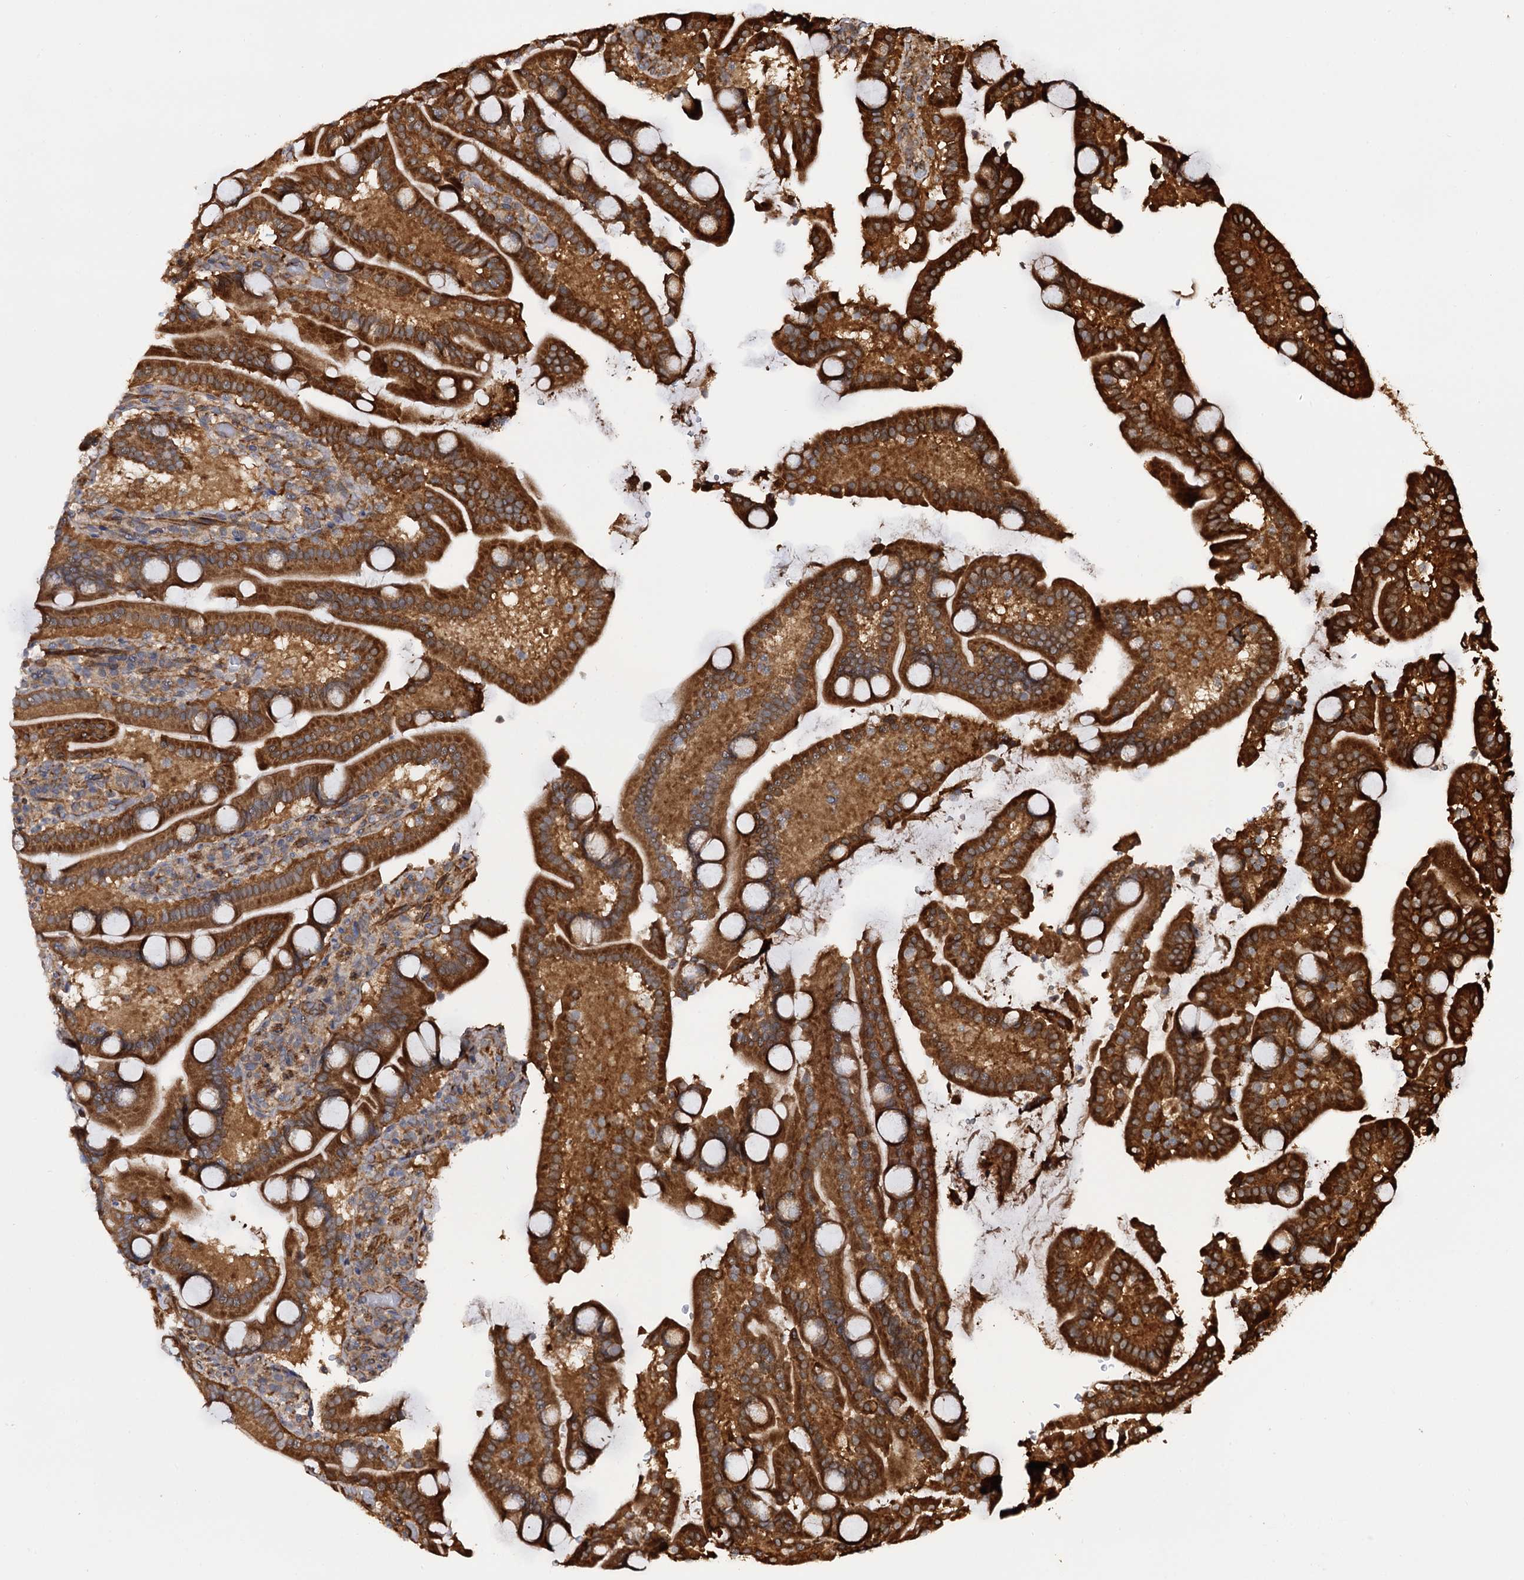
{"staining": {"intensity": "strong", "quantity": ">75%", "location": "cytoplasmic/membranous"}, "tissue": "duodenum", "cell_type": "Glandular cells", "image_type": "normal", "snomed": [{"axis": "morphology", "description": "Normal tissue, NOS"}, {"axis": "topography", "description": "Duodenum"}], "caption": "An image showing strong cytoplasmic/membranous positivity in about >75% of glandular cells in normal duodenum, as visualized by brown immunohistochemical staining.", "gene": "ATP8B4", "patient": {"sex": "male", "age": 55}}